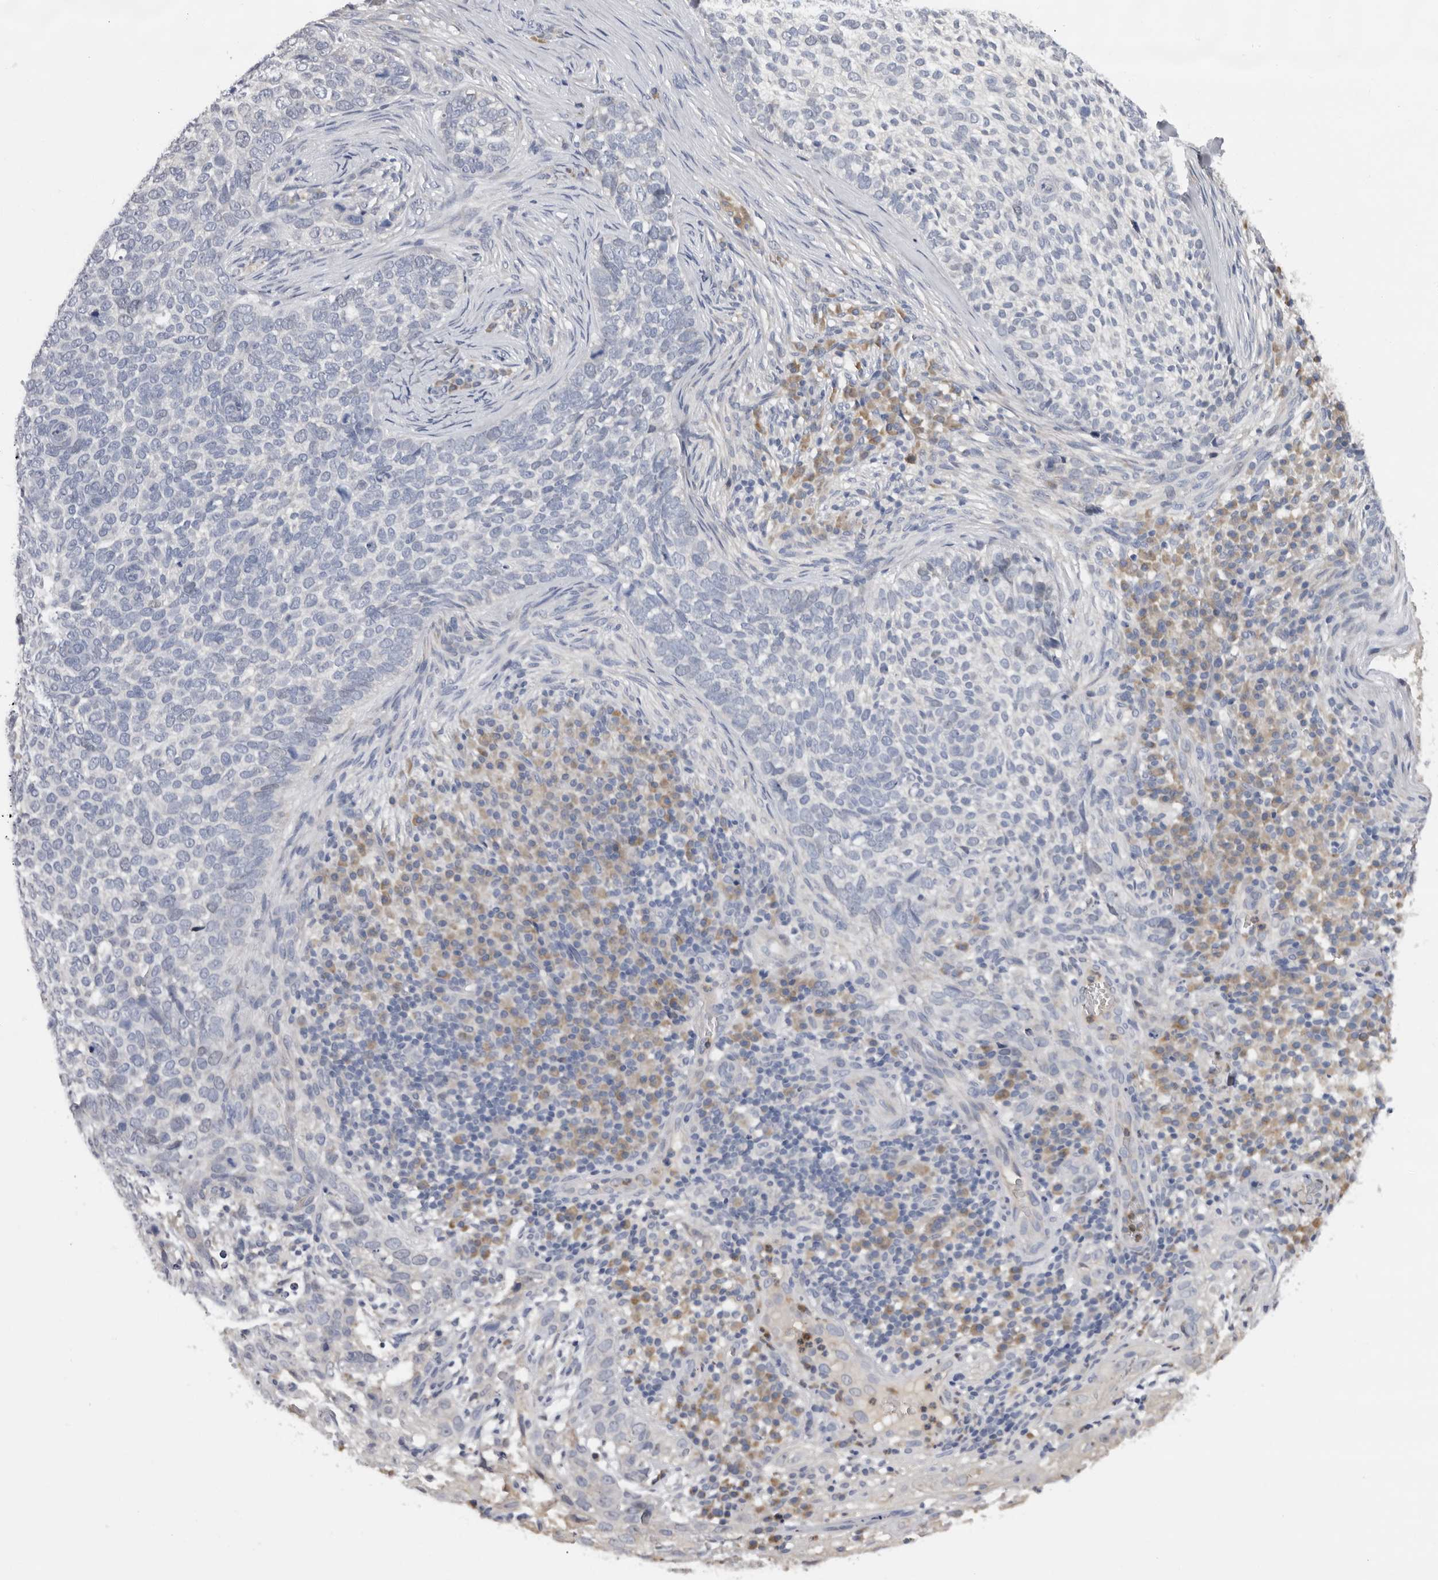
{"staining": {"intensity": "negative", "quantity": "none", "location": "none"}, "tissue": "skin cancer", "cell_type": "Tumor cells", "image_type": "cancer", "snomed": [{"axis": "morphology", "description": "Basal cell carcinoma"}, {"axis": "topography", "description": "Skin"}], "caption": "Human basal cell carcinoma (skin) stained for a protein using IHC exhibits no expression in tumor cells.", "gene": "KIF2B", "patient": {"sex": "female", "age": 64}}